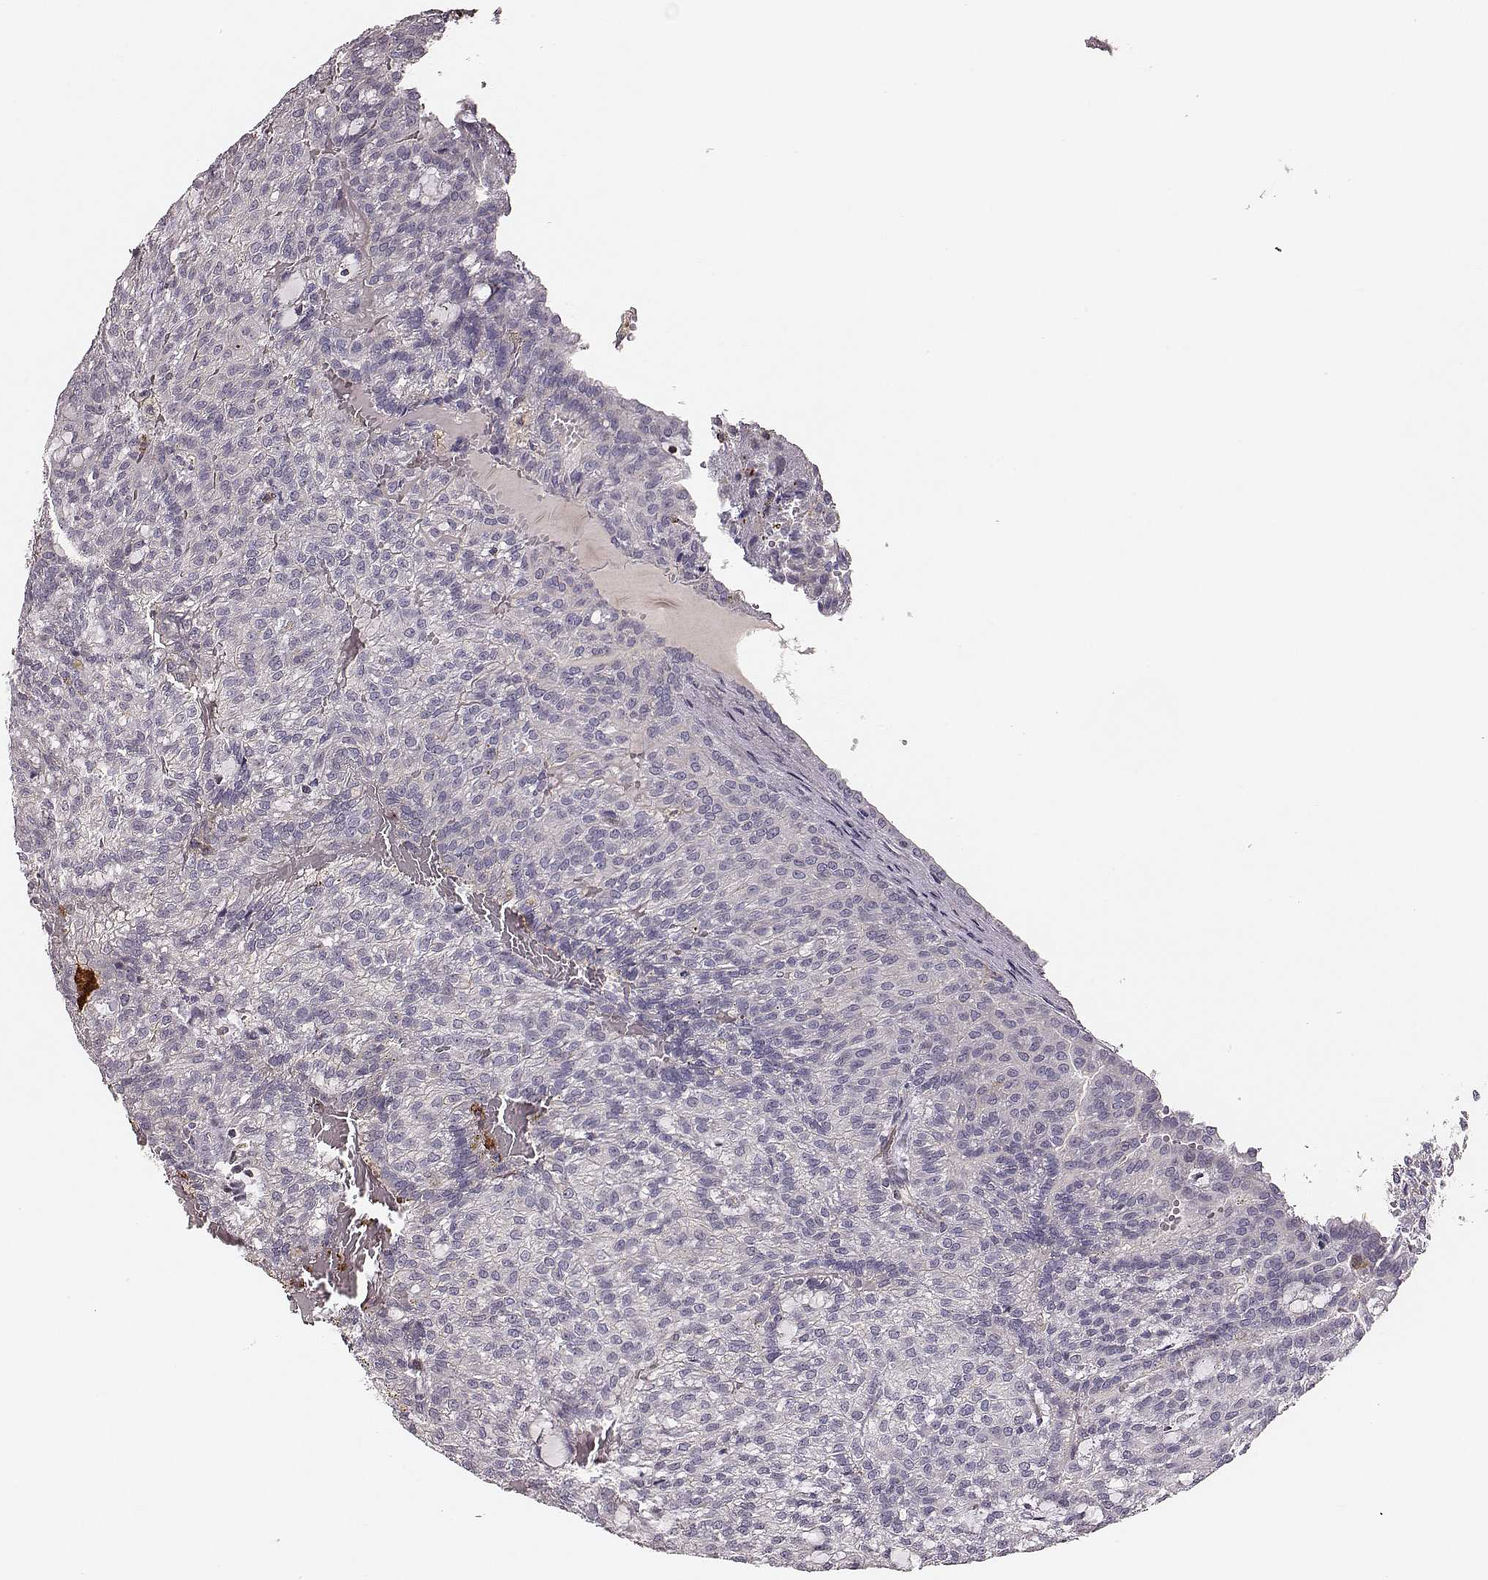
{"staining": {"intensity": "negative", "quantity": "none", "location": "none"}, "tissue": "renal cancer", "cell_type": "Tumor cells", "image_type": "cancer", "snomed": [{"axis": "morphology", "description": "Adenocarcinoma, NOS"}, {"axis": "topography", "description": "Kidney"}], "caption": "This histopathology image is of renal adenocarcinoma stained with IHC to label a protein in brown with the nuclei are counter-stained blue. There is no expression in tumor cells.", "gene": "ZYX", "patient": {"sex": "male", "age": 63}}